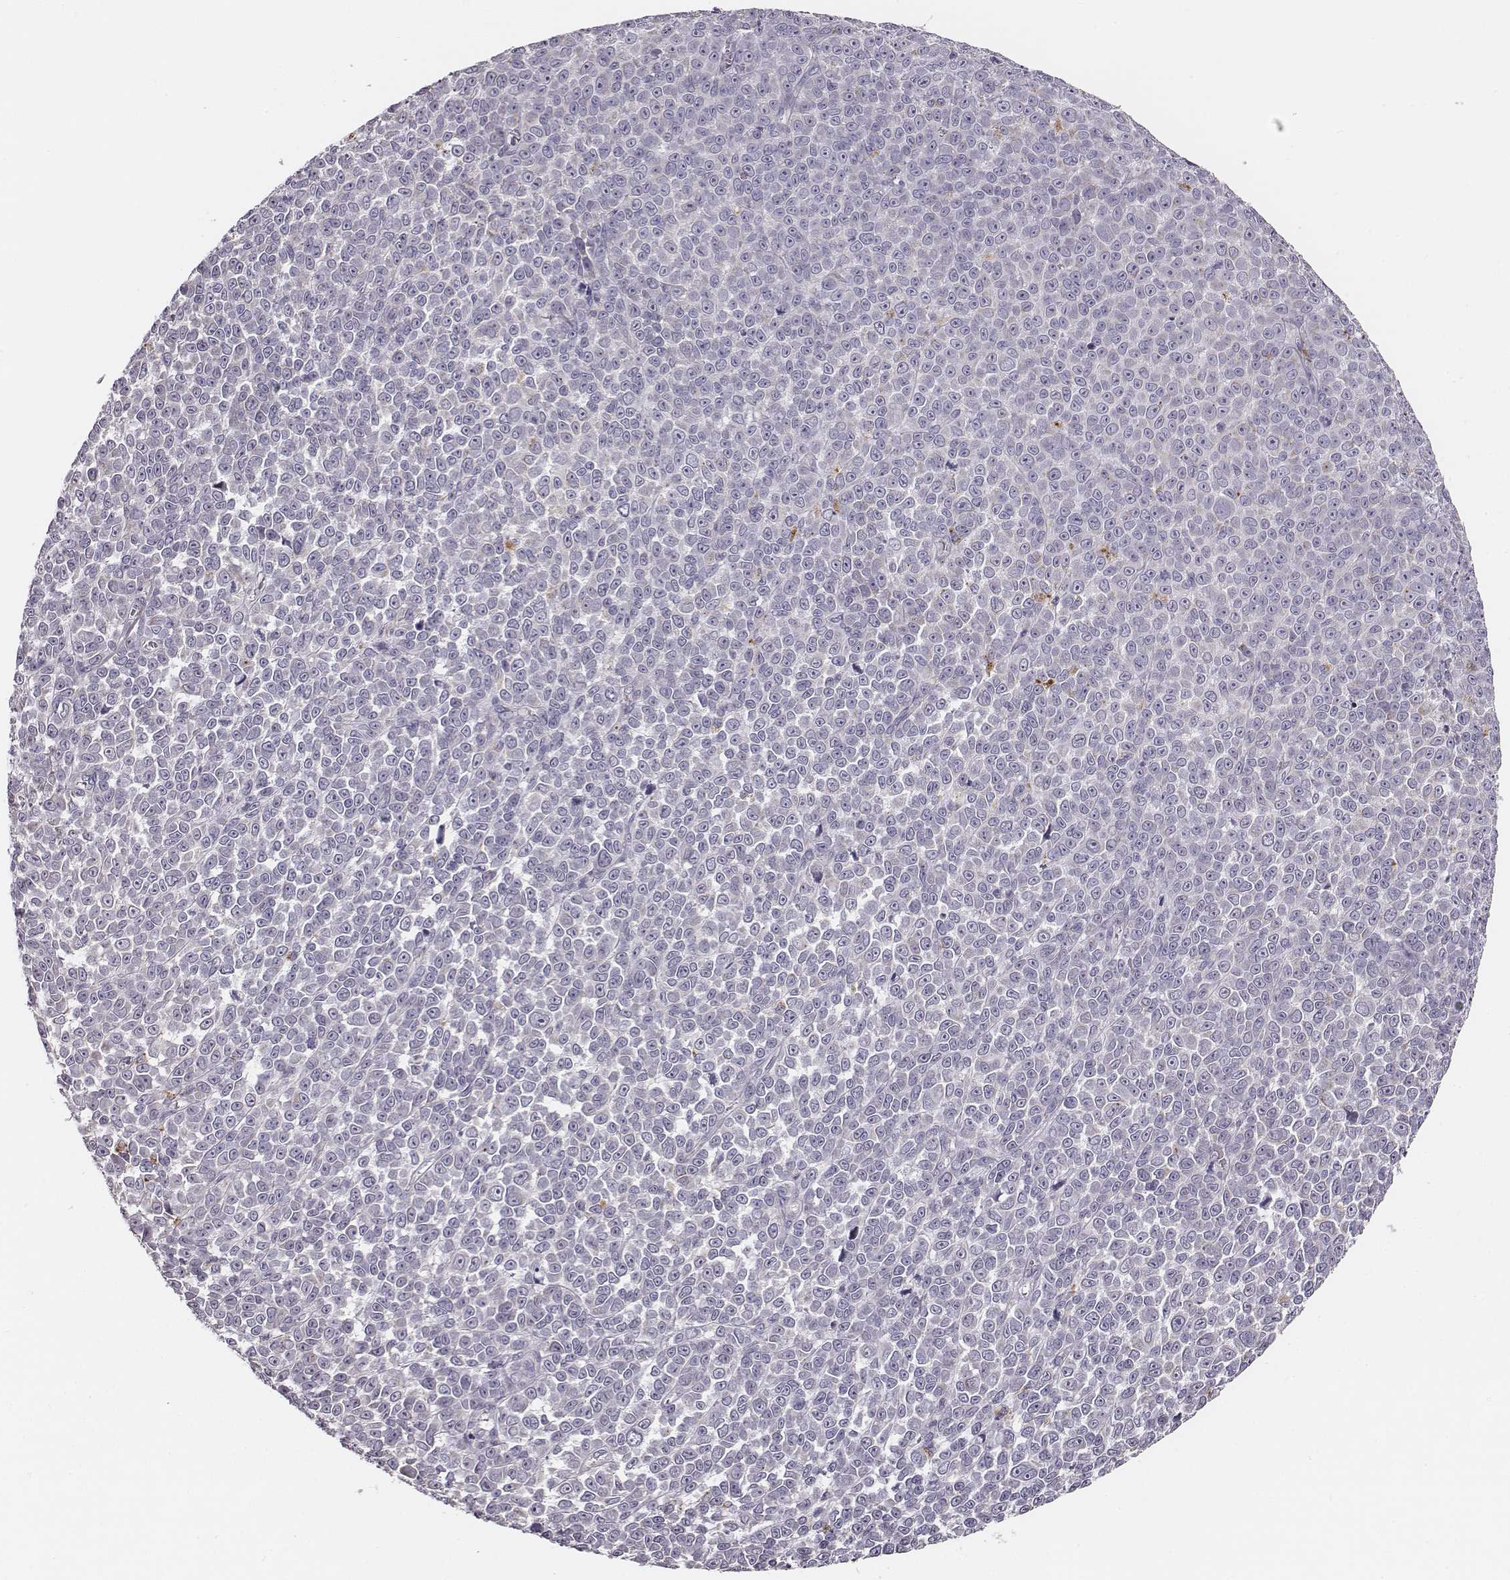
{"staining": {"intensity": "negative", "quantity": "none", "location": "none"}, "tissue": "melanoma", "cell_type": "Tumor cells", "image_type": "cancer", "snomed": [{"axis": "morphology", "description": "Malignant melanoma, NOS"}, {"axis": "topography", "description": "Skin"}], "caption": "The histopathology image exhibits no significant staining in tumor cells of malignant melanoma.", "gene": "UBL4B", "patient": {"sex": "female", "age": 95}}